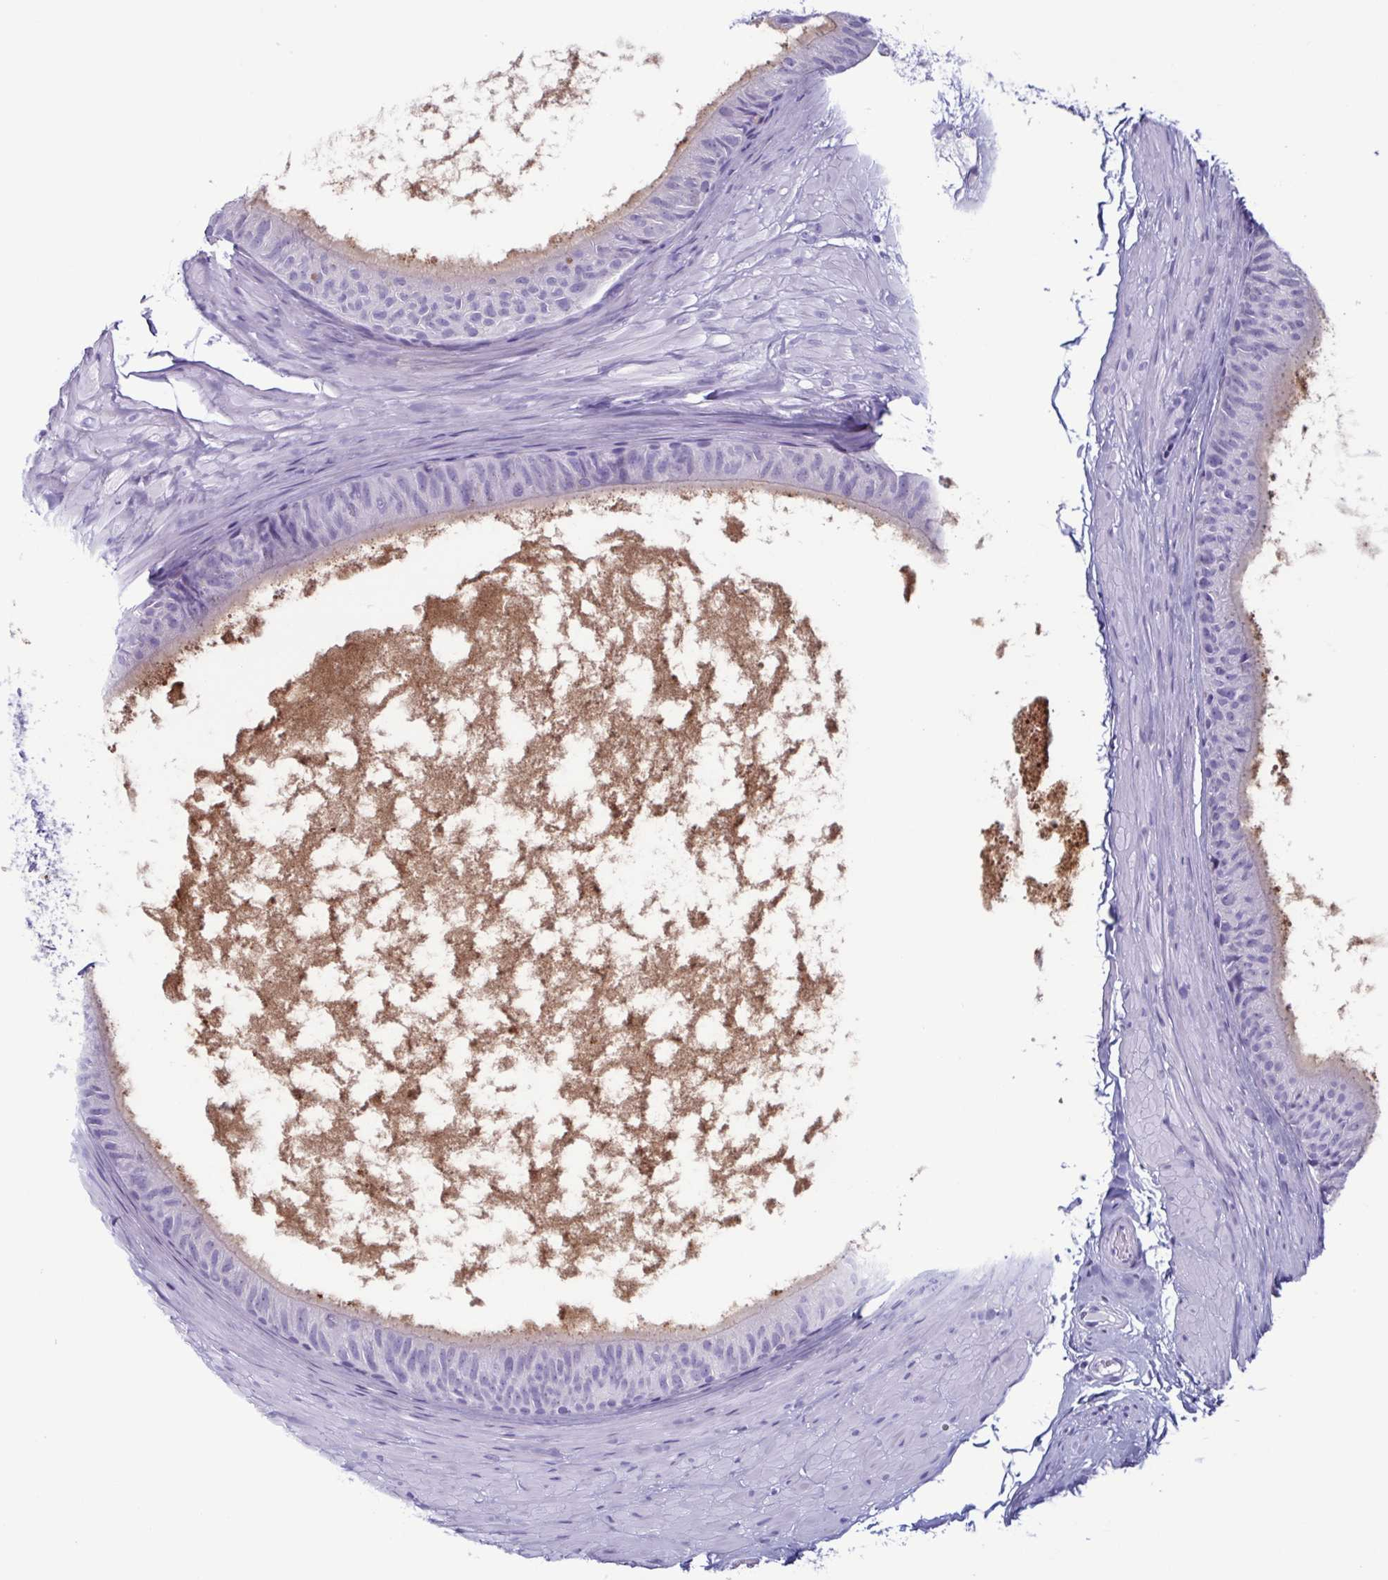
{"staining": {"intensity": "negative", "quantity": "none", "location": "none"}, "tissue": "epididymis", "cell_type": "Glandular cells", "image_type": "normal", "snomed": [{"axis": "morphology", "description": "Normal tissue, NOS"}, {"axis": "topography", "description": "Epididymis"}], "caption": "Epididymis was stained to show a protein in brown. There is no significant staining in glandular cells. (Immunohistochemistry, brightfield microscopy, high magnification).", "gene": "LTF", "patient": {"sex": "male", "age": 33}}